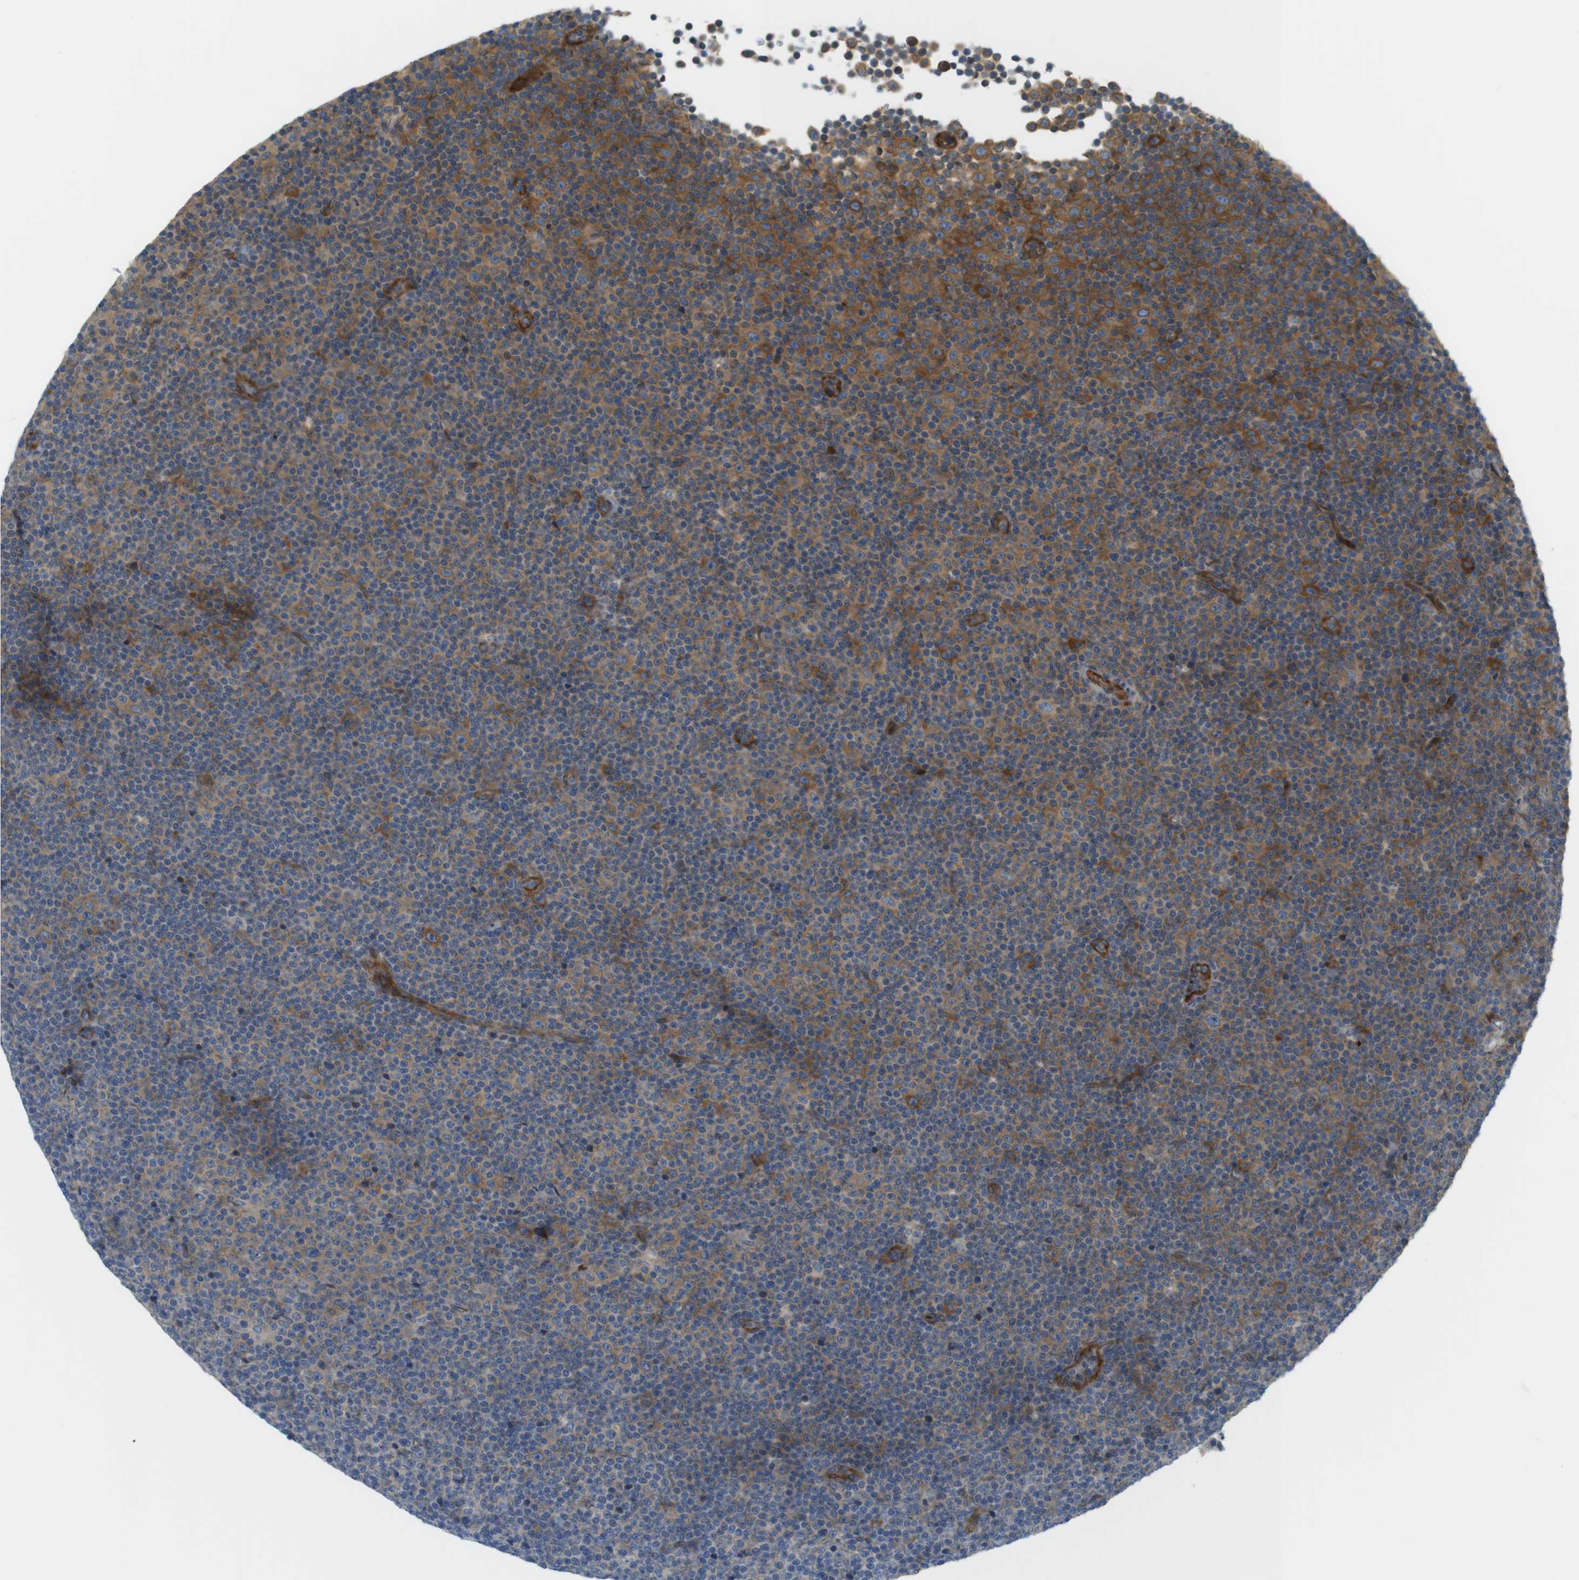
{"staining": {"intensity": "moderate", "quantity": ">75%", "location": "cytoplasmic/membranous"}, "tissue": "lymphoma", "cell_type": "Tumor cells", "image_type": "cancer", "snomed": [{"axis": "morphology", "description": "Malignant lymphoma, non-Hodgkin's type, Low grade"}, {"axis": "topography", "description": "Lymph node"}], "caption": "An image of lymphoma stained for a protein exhibits moderate cytoplasmic/membranous brown staining in tumor cells. (DAB = brown stain, brightfield microscopy at high magnification).", "gene": "GJC3", "patient": {"sex": "female", "age": 67}}